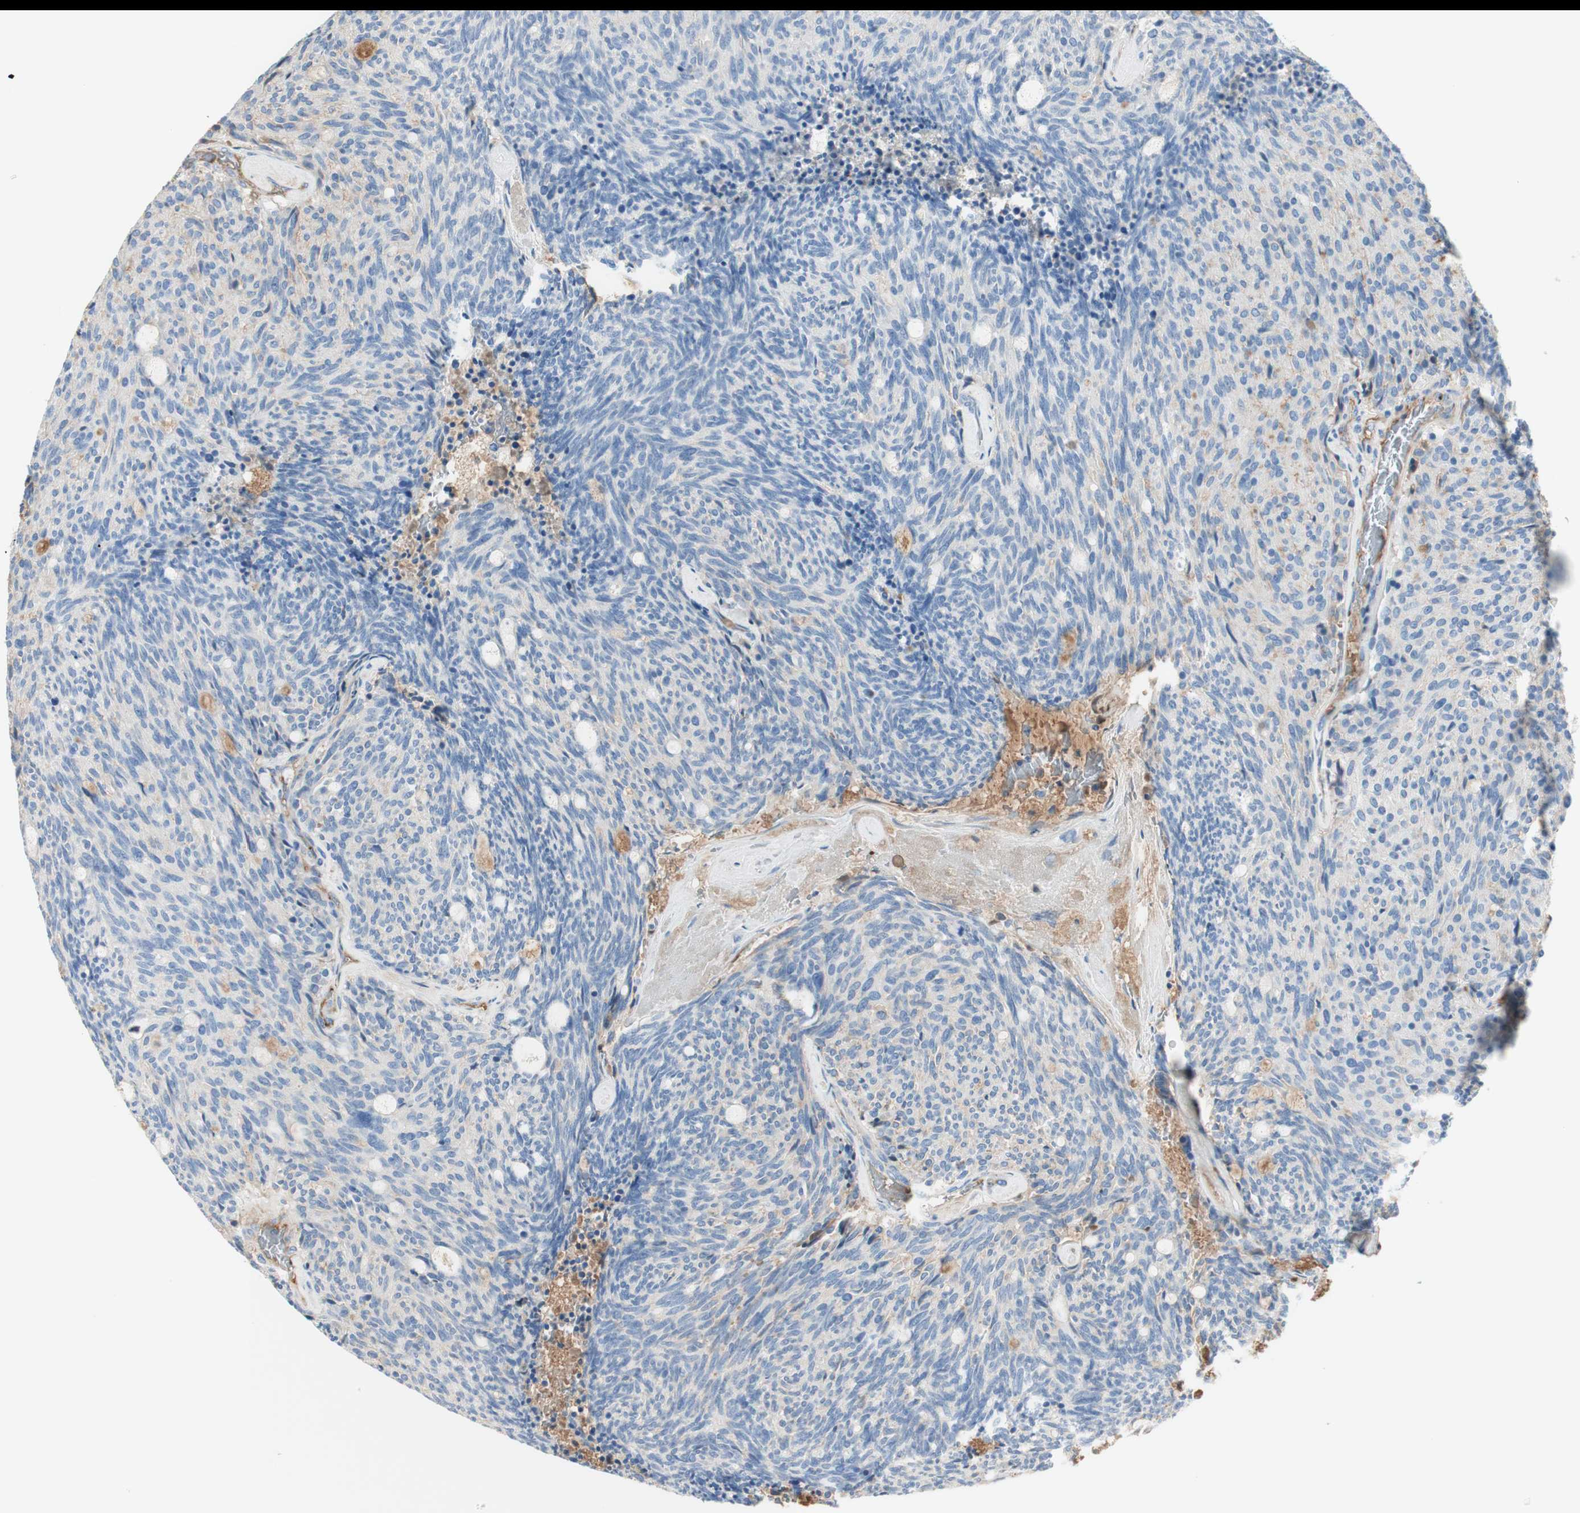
{"staining": {"intensity": "negative", "quantity": "none", "location": "none"}, "tissue": "carcinoid", "cell_type": "Tumor cells", "image_type": "cancer", "snomed": [{"axis": "morphology", "description": "Carcinoid, malignant, NOS"}, {"axis": "topography", "description": "Pancreas"}], "caption": "Immunohistochemistry histopathology image of neoplastic tissue: malignant carcinoid stained with DAB (3,3'-diaminobenzidine) displays no significant protein positivity in tumor cells.", "gene": "KNG1", "patient": {"sex": "female", "age": 54}}